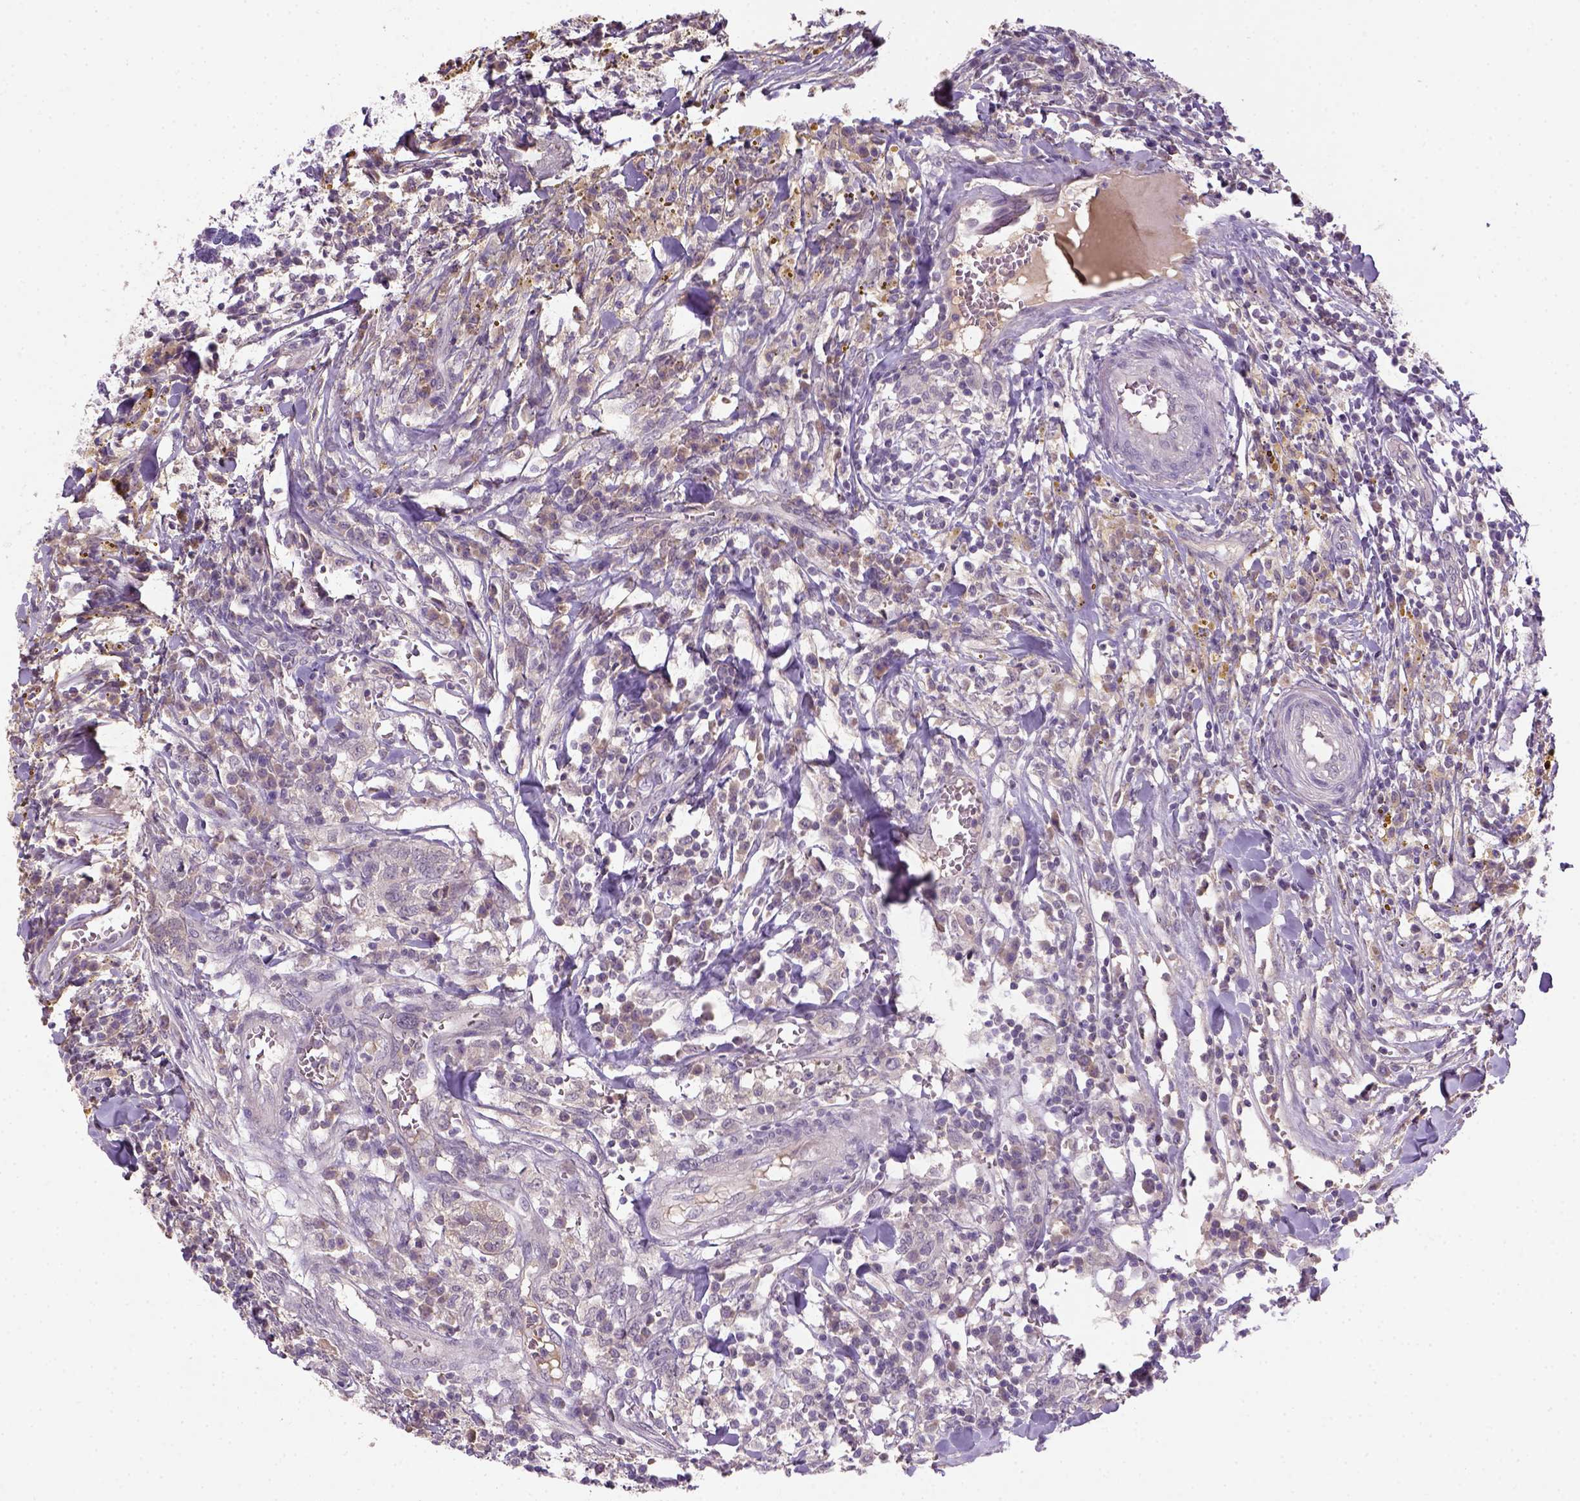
{"staining": {"intensity": "negative", "quantity": "none", "location": "none"}, "tissue": "breast cancer", "cell_type": "Tumor cells", "image_type": "cancer", "snomed": [{"axis": "morphology", "description": "Duct carcinoma"}, {"axis": "topography", "description": "Breast"}], "caption": "The micrograph shows no significant staining in tumor cells of intraductal carcinoma (breast).", "gene": "NLGN2", "patient": {"sex": "female", "age": 30}}